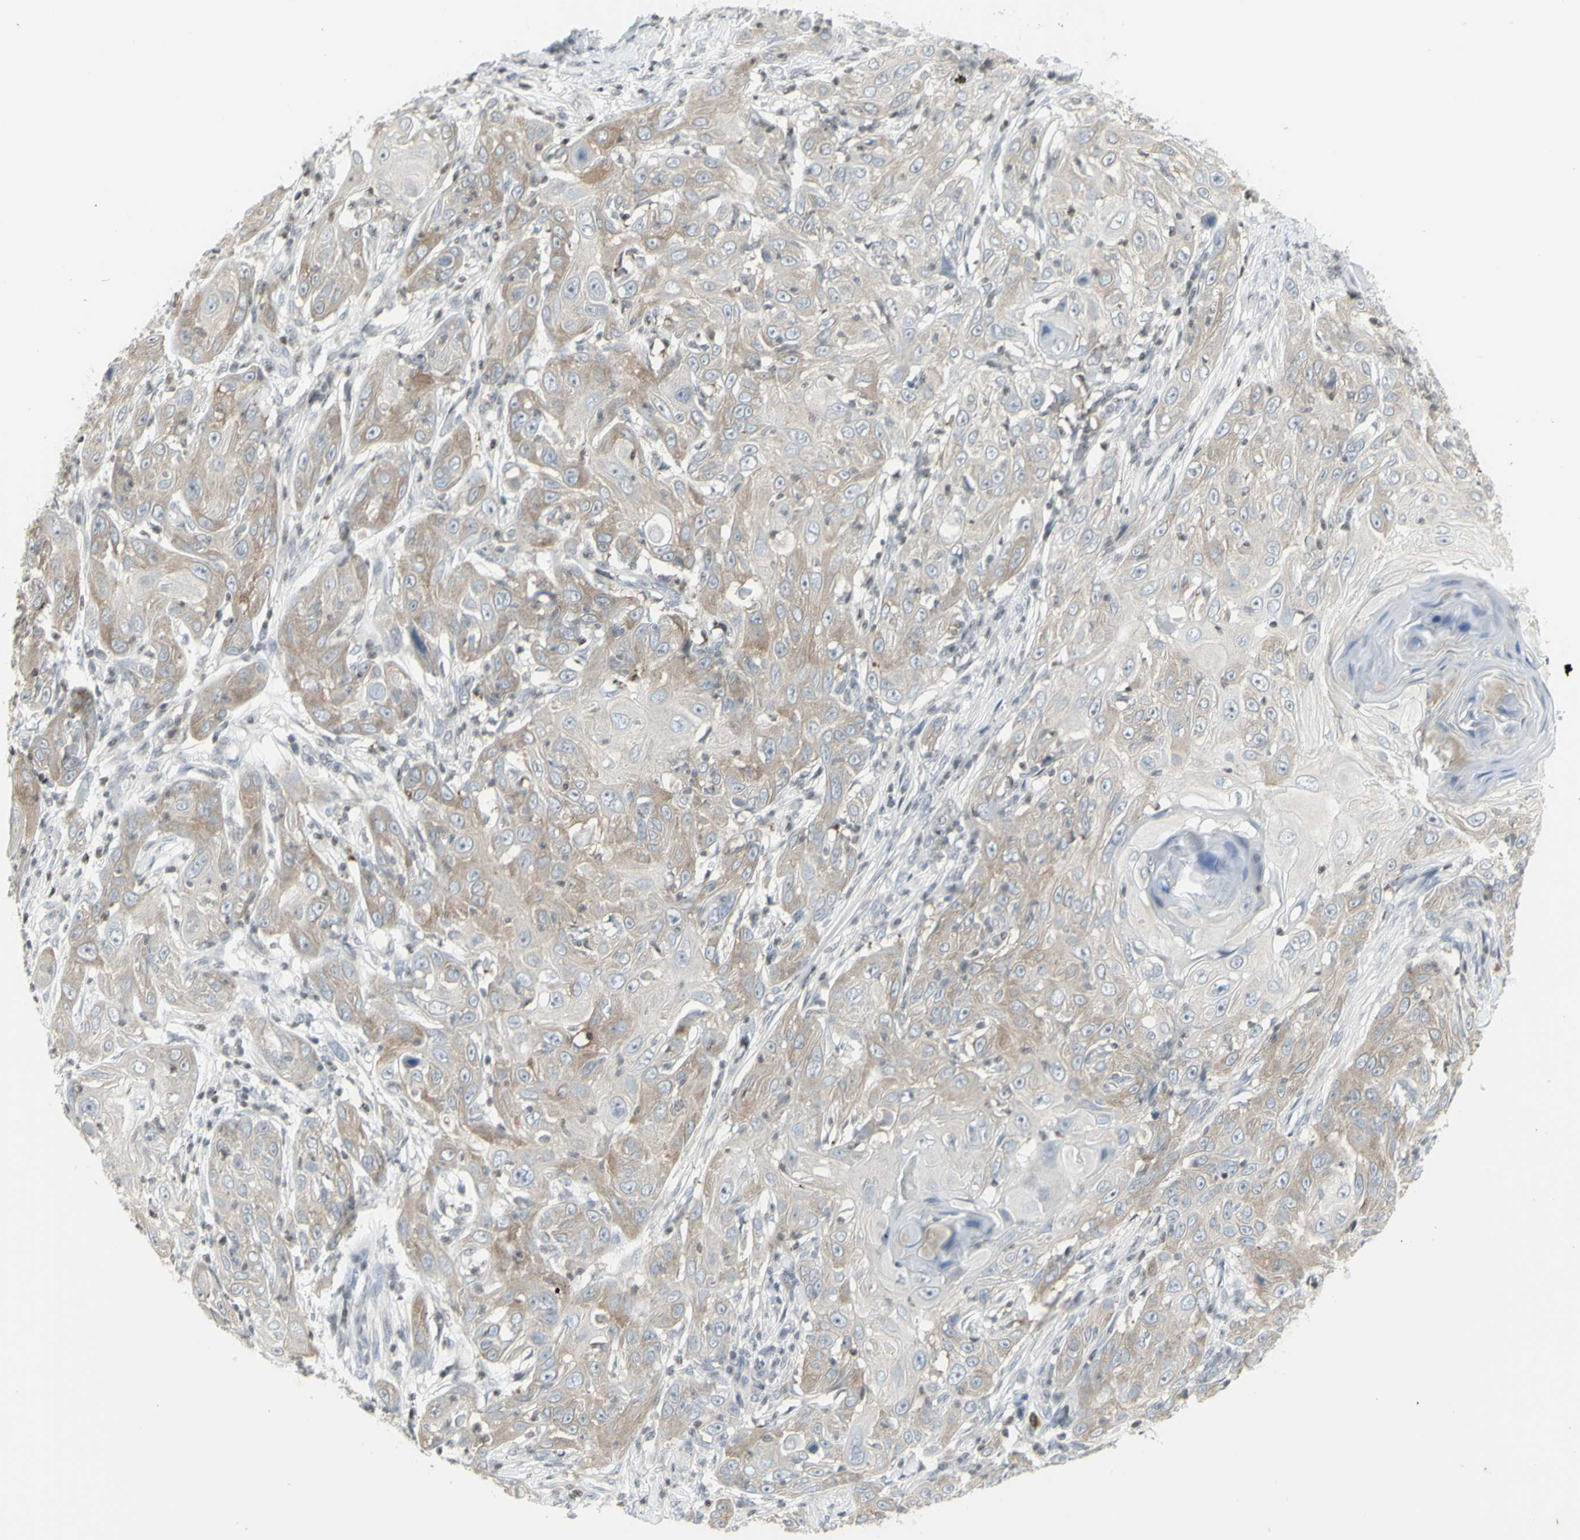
{"staining": {"intensity": "weak", "quantity": "25%-75%", "location": "cytoplasmic/membranous"}, "tissue": "skin cancer", "cell_type": "Tumor cells", "image_type": "cancer", "snomed": [{"axis": "morphology", "description": "Squamous cell carcinoma, NOS"}, {"axis": "topography", "description": "Skin"}], "caption": "Squamous cell carcinoma (skin) stained for a protein exhibits weak cytoplasmic/membranous positivity in tumor cells.", "gene": "MUC5AC", "patient": {"sex": "female", "age": 88}}